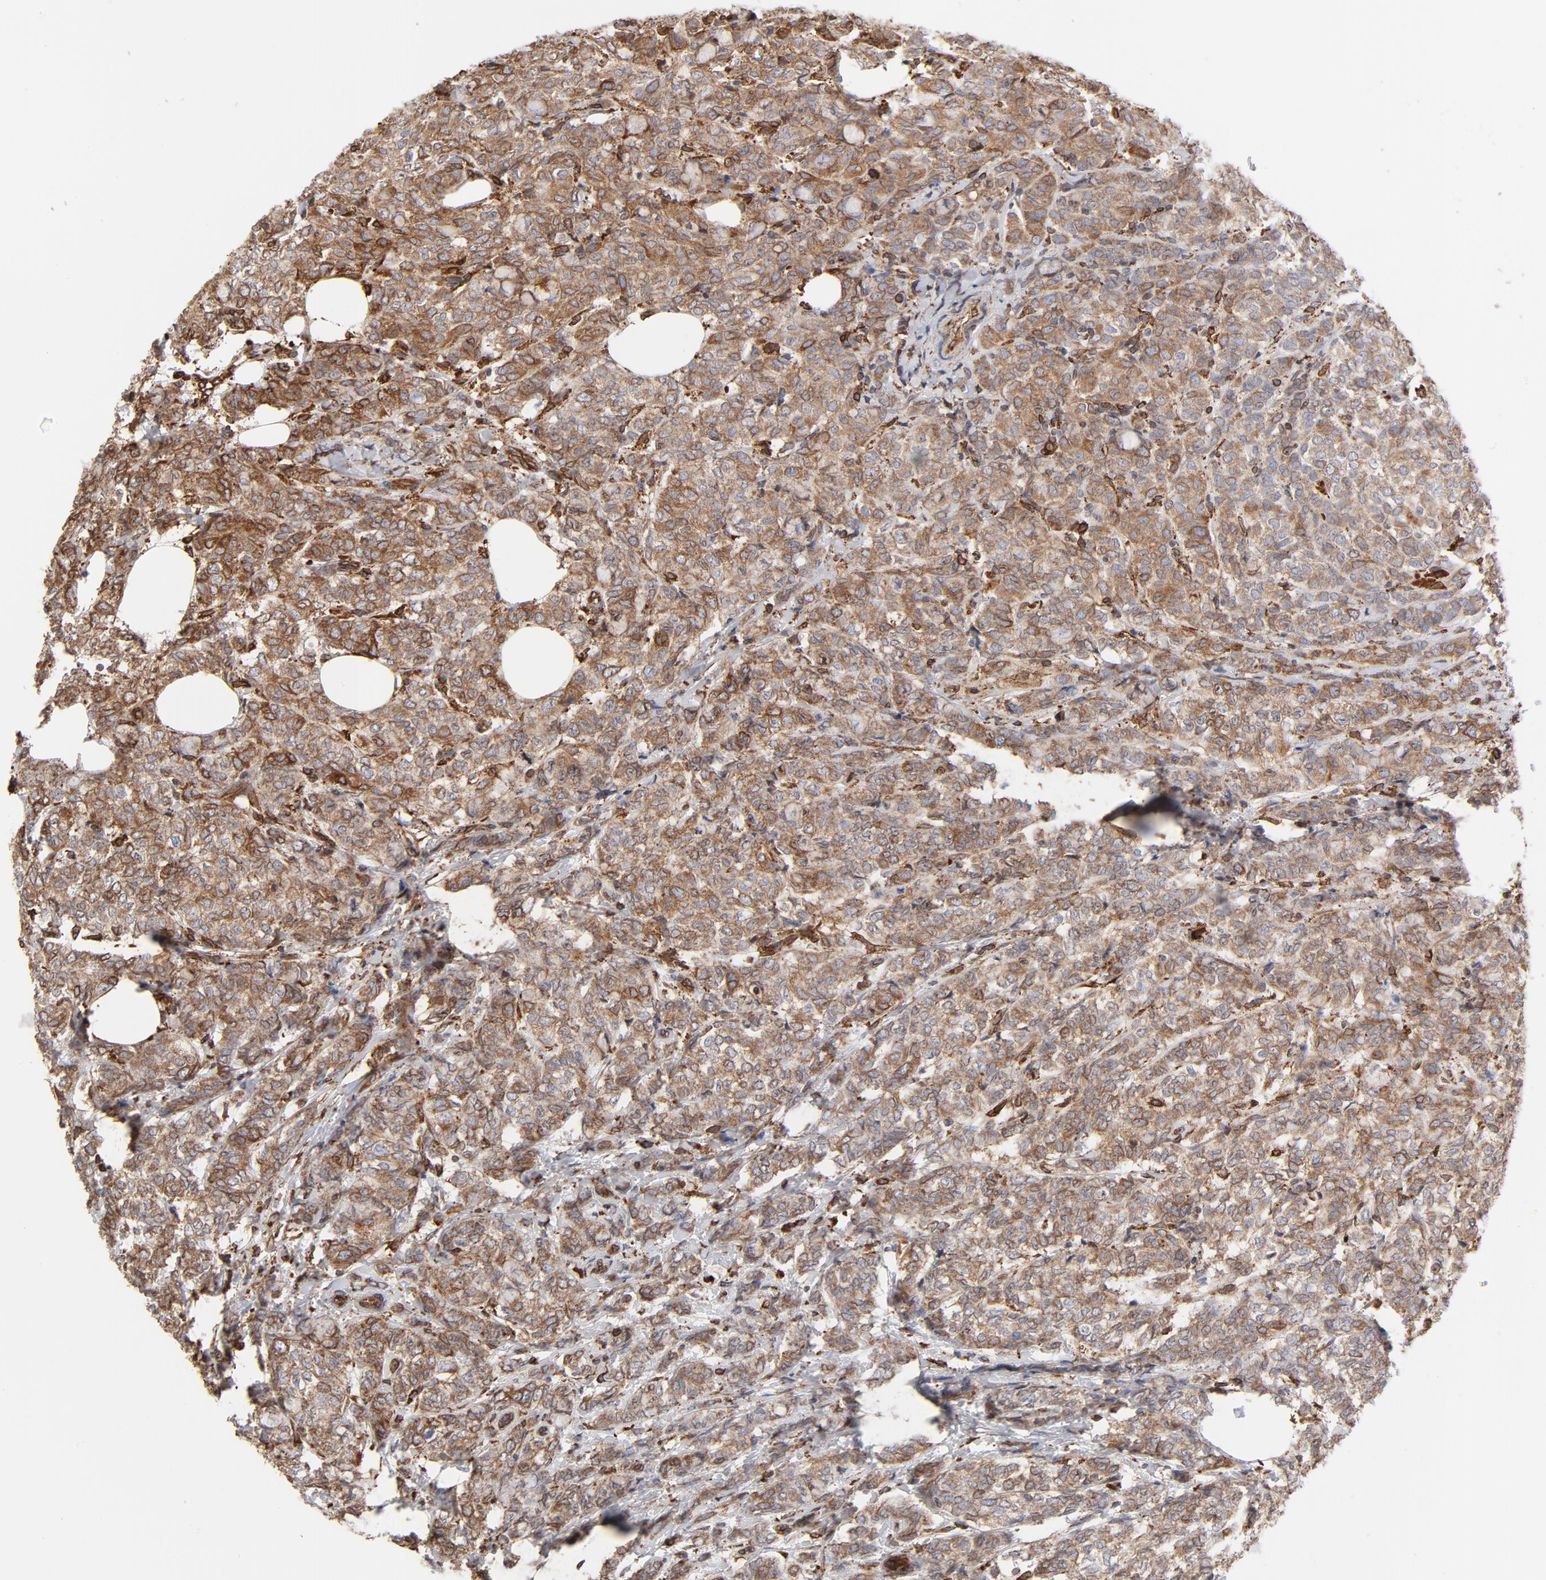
{"staining": {"intensity": "moderate", "quantity": ">75%", "location": "cytoplasmic/membranous"}, "tissue": "breast cancer", "cell_type": "Tumor cells", "image_type": "cancer", "snomed": [{"axis": "morphology", "description": "Lobular carcinoma"}, {"axis": "topography", "description": "Breast"}], "caption": "Protein staining of lobular carcinoma (breast) tissue displays moderate cytoplasmic/membranous expression in about >75% of tumor cells.", "gene": "CANX", "patient": {"sex": "female", "age": 60}}